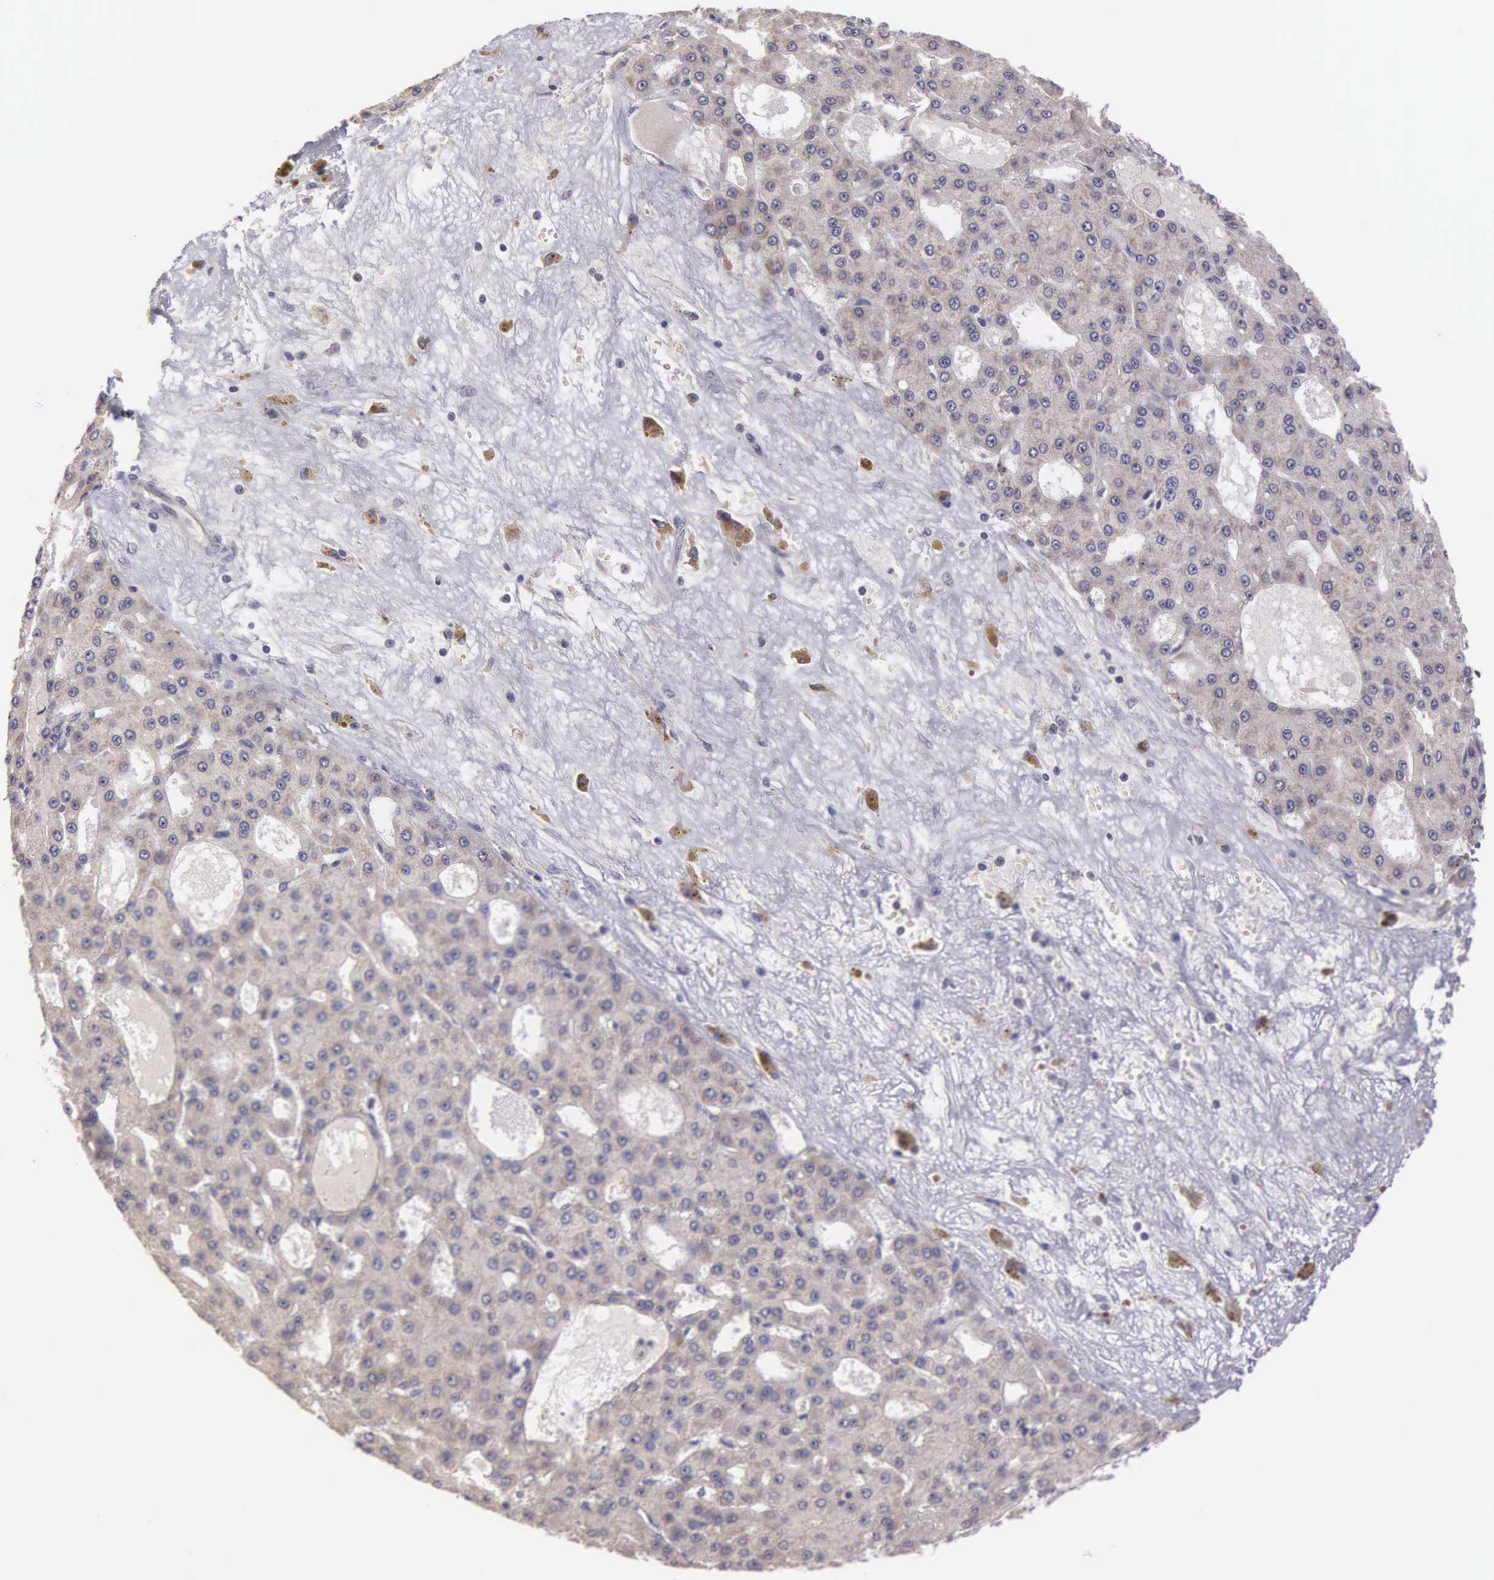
{"staining": {"intensity": "weak", "quantity": "25%-75%", "location": "cytoplasmic/membranous"}, "tissue": "liver cancer", "cell_type": "Tumor cells", "image_type": "cancer", "snomed": [{"axis": "morphology", "description": "Carcinoma, Hepatocellular, NOS"}, {"axis": "topography", "description": "Liver"}], "caption": "The micrograph demonstrates a brown stain indicating the presence of a protein in the cytoplasmic/membranous of tumor cells in liver hepatocellular carcinoma.", "gene": "CDC45", "patient": {"sex": "male", "age": 47}}